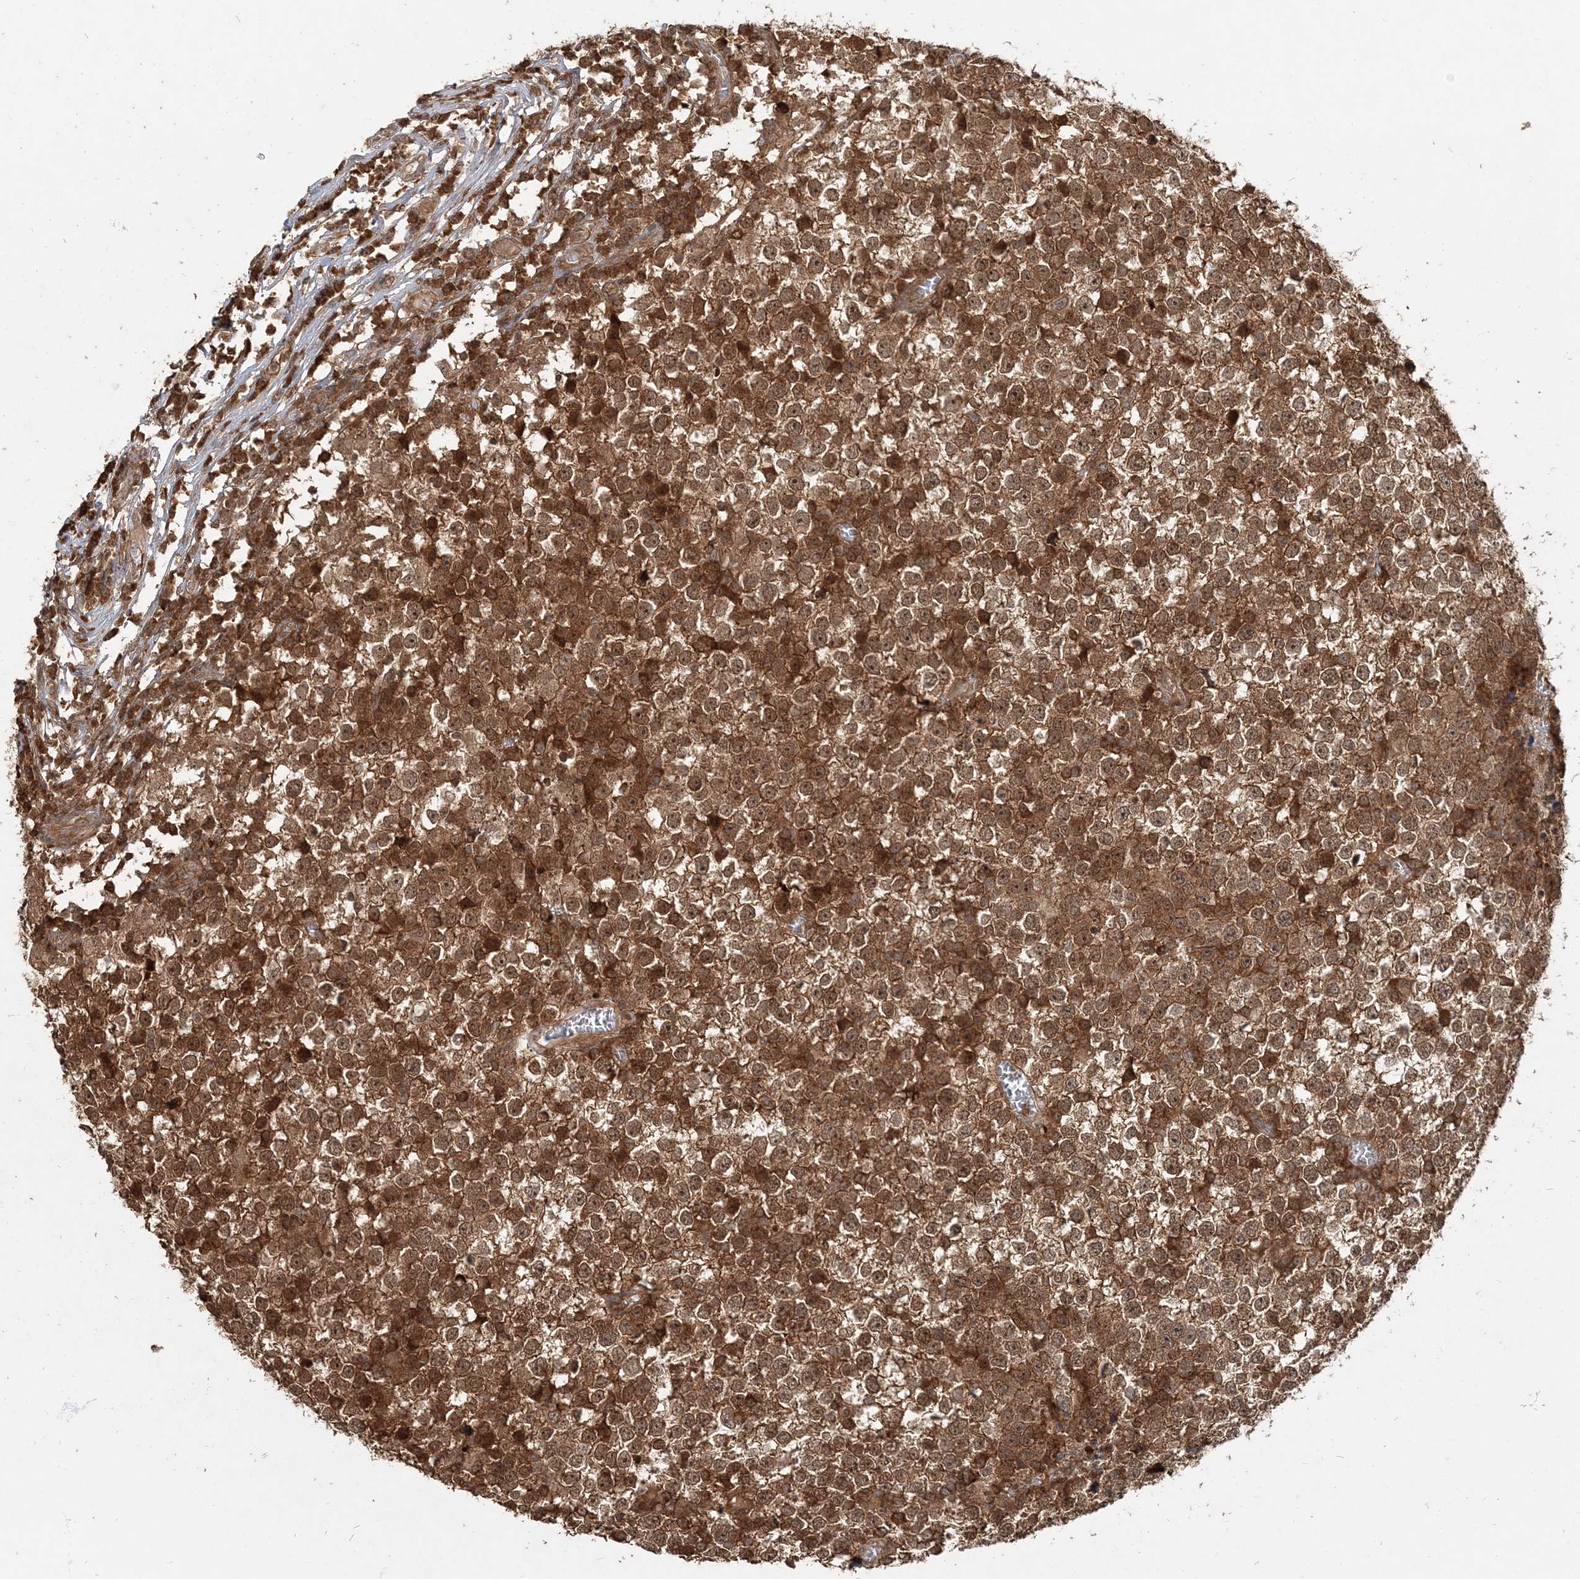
{"staining": {"intensity": "moderate", "quantity": ">75%", "location": "cytoplasmic/membranous,nuclear"}, "tissue": "testis cancer", "cell_type": "Tumor cells", "image_type": "cancer", "snomed": [{"axis": "morphology", "description": "Seminoma, NOS"}, {"axis": "topography", "description": "Testis"}], "caption": "This image reveals immunohistochemistry staining of human testis seminoma, with medium moderate cytoplasmic/membranous and nuclear positivity in about >75% of tumor cells.", "gene": "CAB39", "patient": {"sex": "male", "age": 65}}